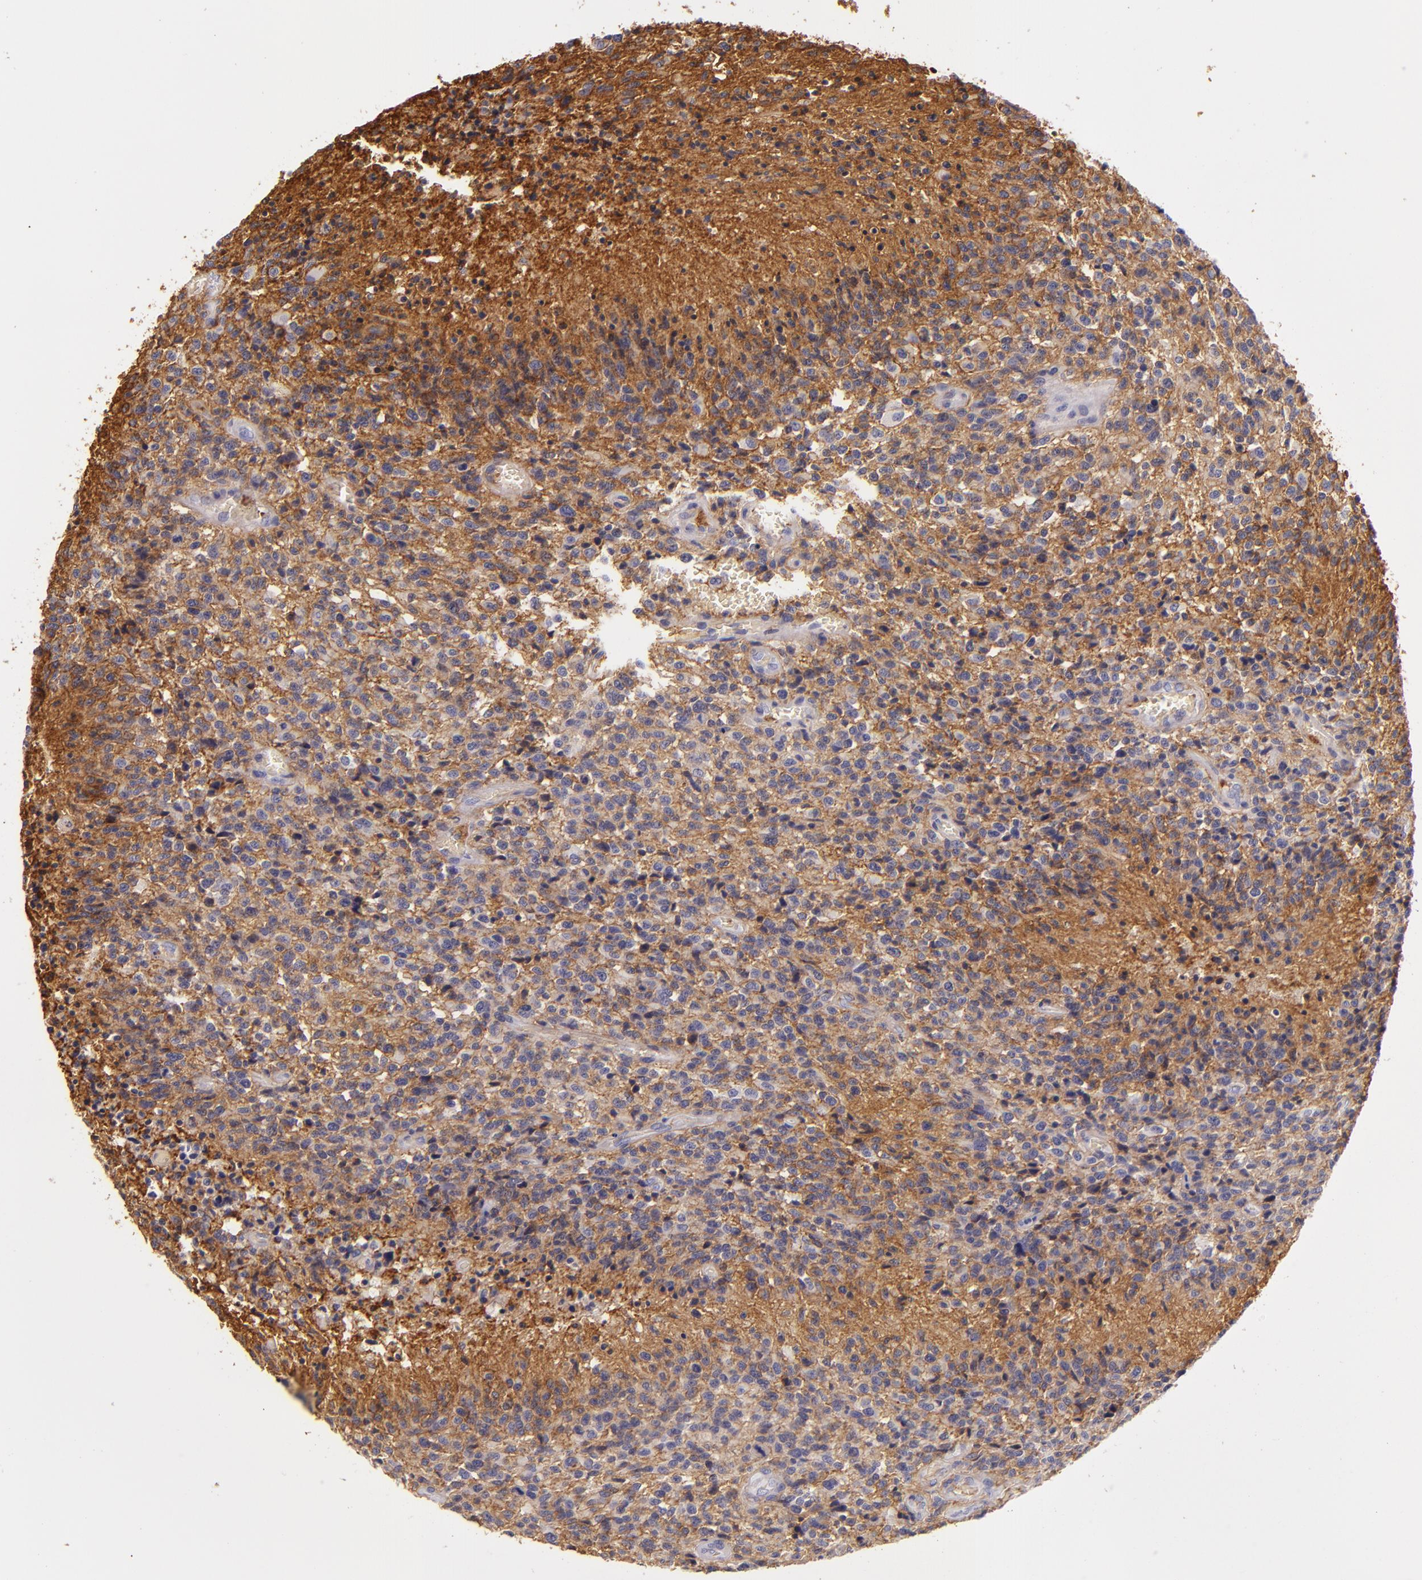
{"staining": {"intensity": "strong", "quantity": ">75%", "location": "cytoplasmic/membranous"}, "tissue": "glioma", "cell_type": "Tumor cells", "image_type": "cancer", "snomed": [{"axis": "morphology", "description": "Glioma, malignant, High grade"}, {"axis": "topography", "description": "Brain"}], "caption": "A high-resolution micrograph shows immunohistochemistry staining of glioma, which reveals strong cytoplasmic/membranous positivity in approximately >75% of tumor cells. (DAB = brown stain, brightfield microscopy at high magnification).", "gene": "CD9", "patient": {"sex": "male", "age": 36}}